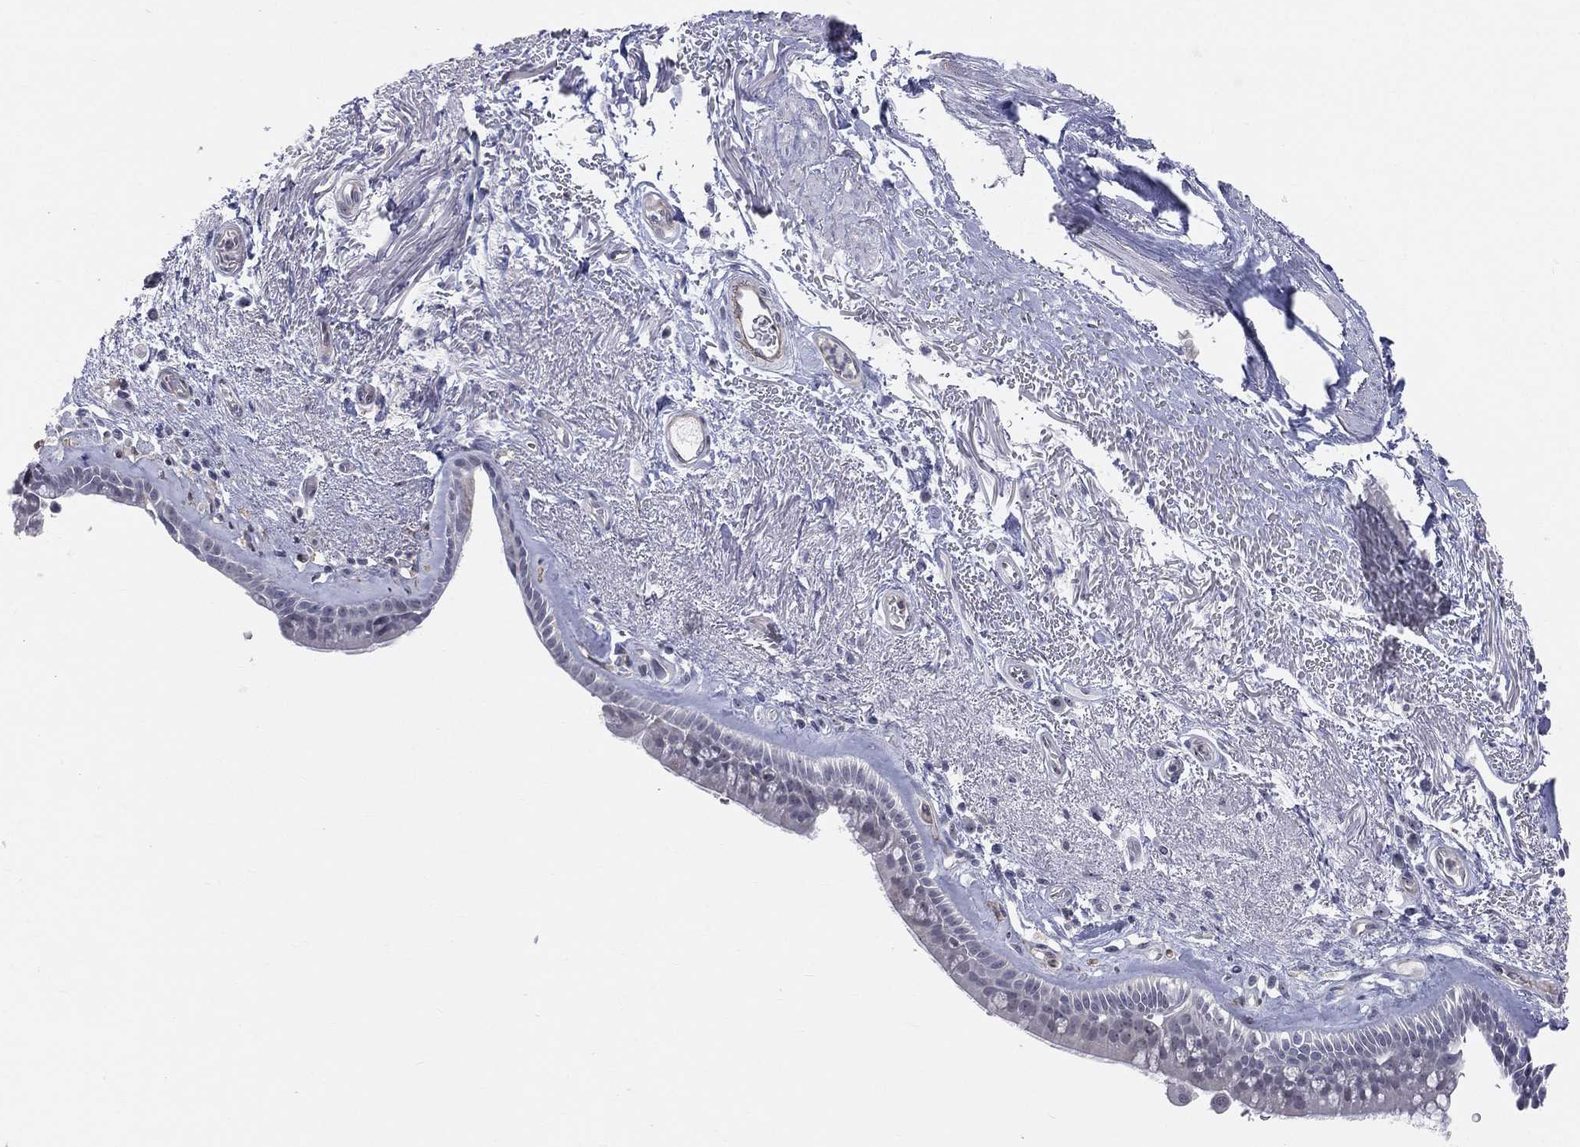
{"staining": {"intensity": "negative", "quantity": "none", "location": "none"}, "tissue": "bronchus", "cell_type": "Respiratory epithelial cells", "image_type": "normal", "snomed": [{"axis": "morphology", "description": "Normal tissue, NOS"}, {"axis": "topography", "description": "Bronchus"}], "caption": "Immunohistochemical staining of unremarkable human bronchus demonstrates no significant staining in respiratory epithelial cells.", "gene": "CD22", "patient": {"sex": "male", "age": 82}}